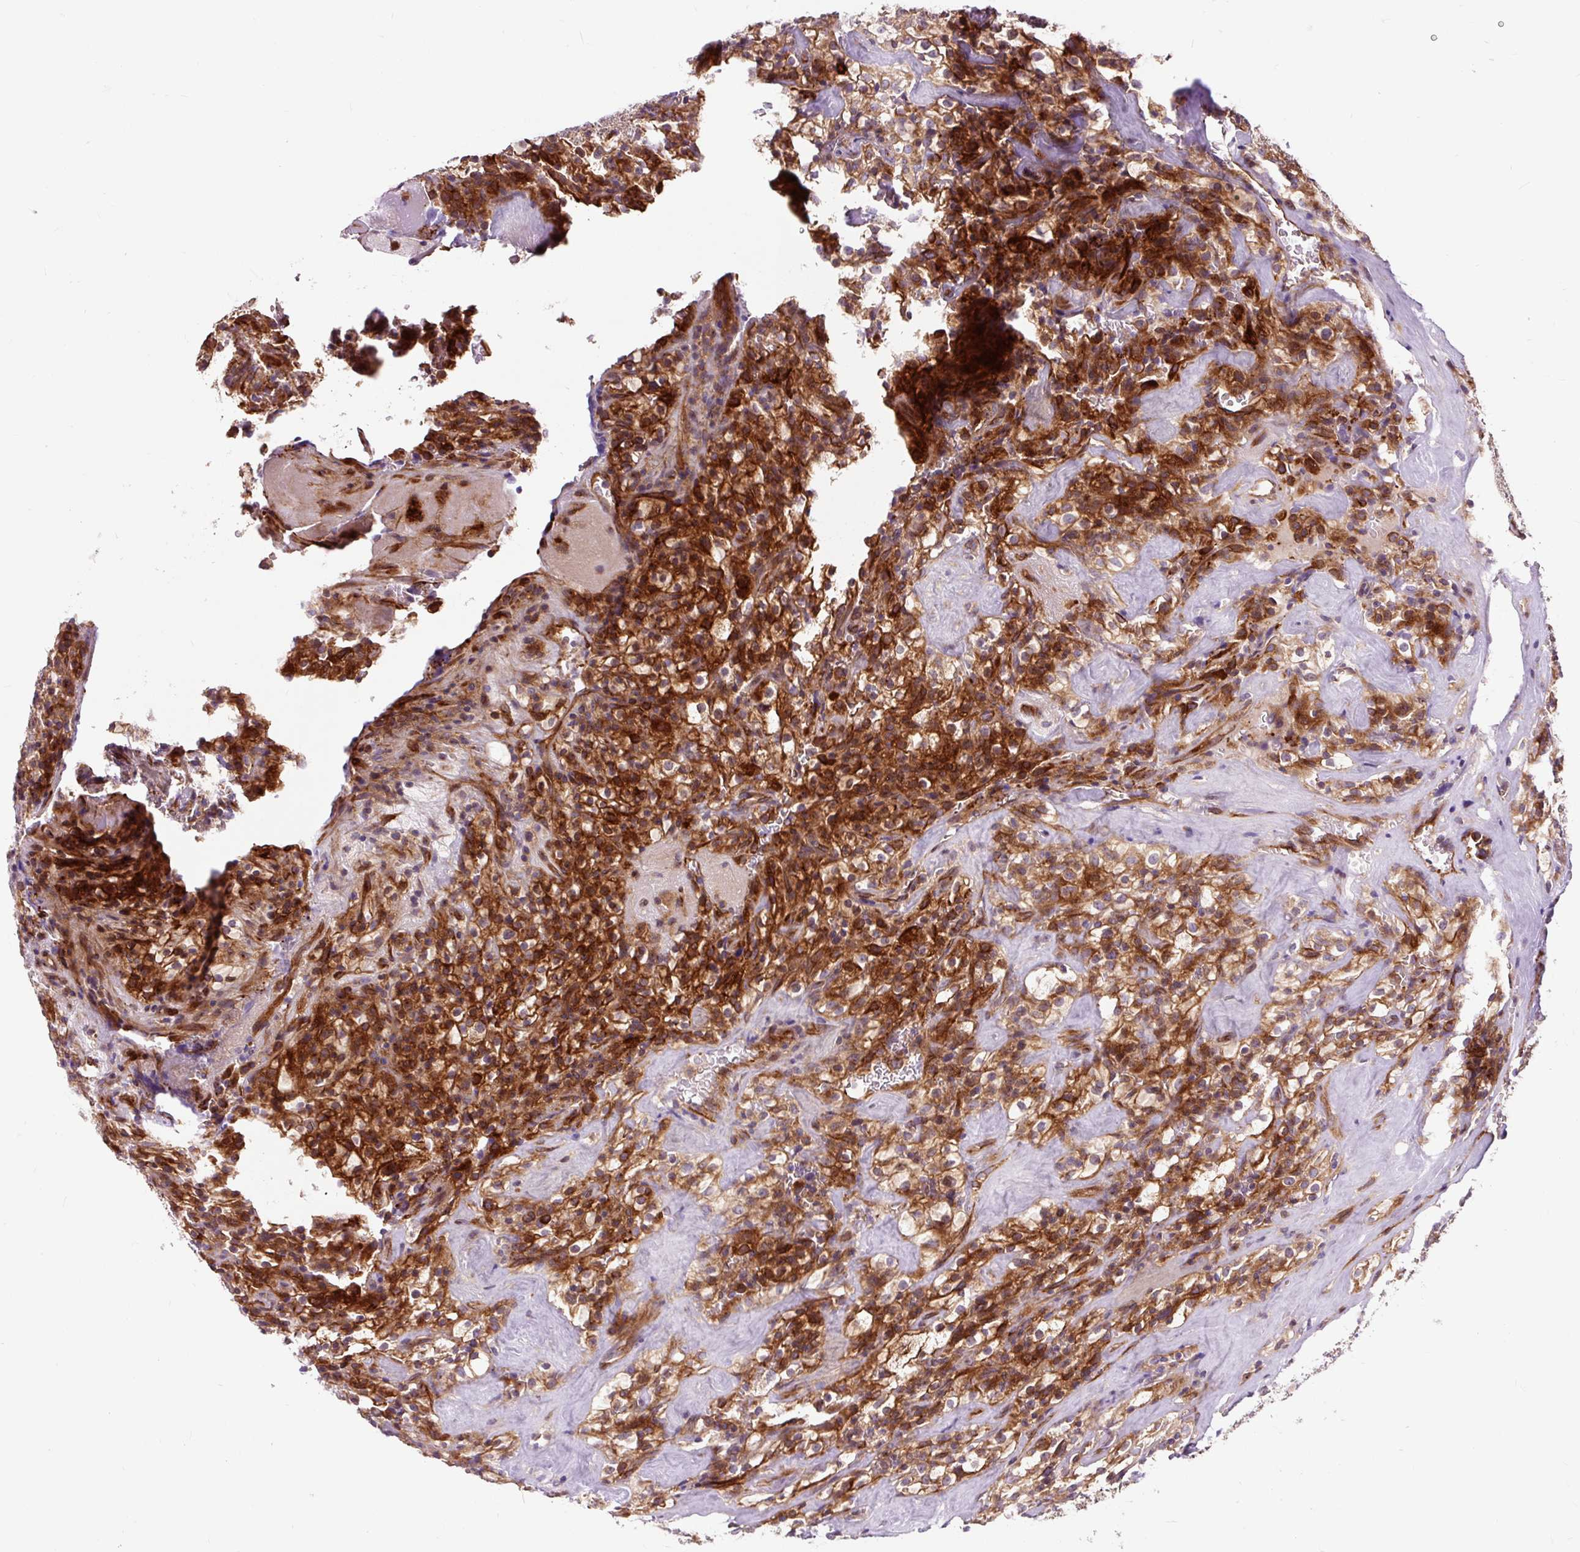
{"staining": {"intensity": "moderate", "quantity": ">75%", "location": "cytoplasmic/membranous"}, "tissue": "renal cancer", "cell_type": "Tumor cells", "image_type": "cancer", "snomed": [{"axis": "morphology", "description": "Adenocarcinoma, NOS"}, {"axis": "topography", "description": "Kidney"}], "caption": "Protein staining shows moderate cytoplasmic/membranous expression in approximately >75% of tumor cells in renal cancer (adenocarcinoma). The protein is stained brown, and the nuclei are stained in blue (DAB IHC with brightfield microscopy, high magnification).", "gene": "PCDHGB3", "patient": {"sex": "female", "age": 74}}